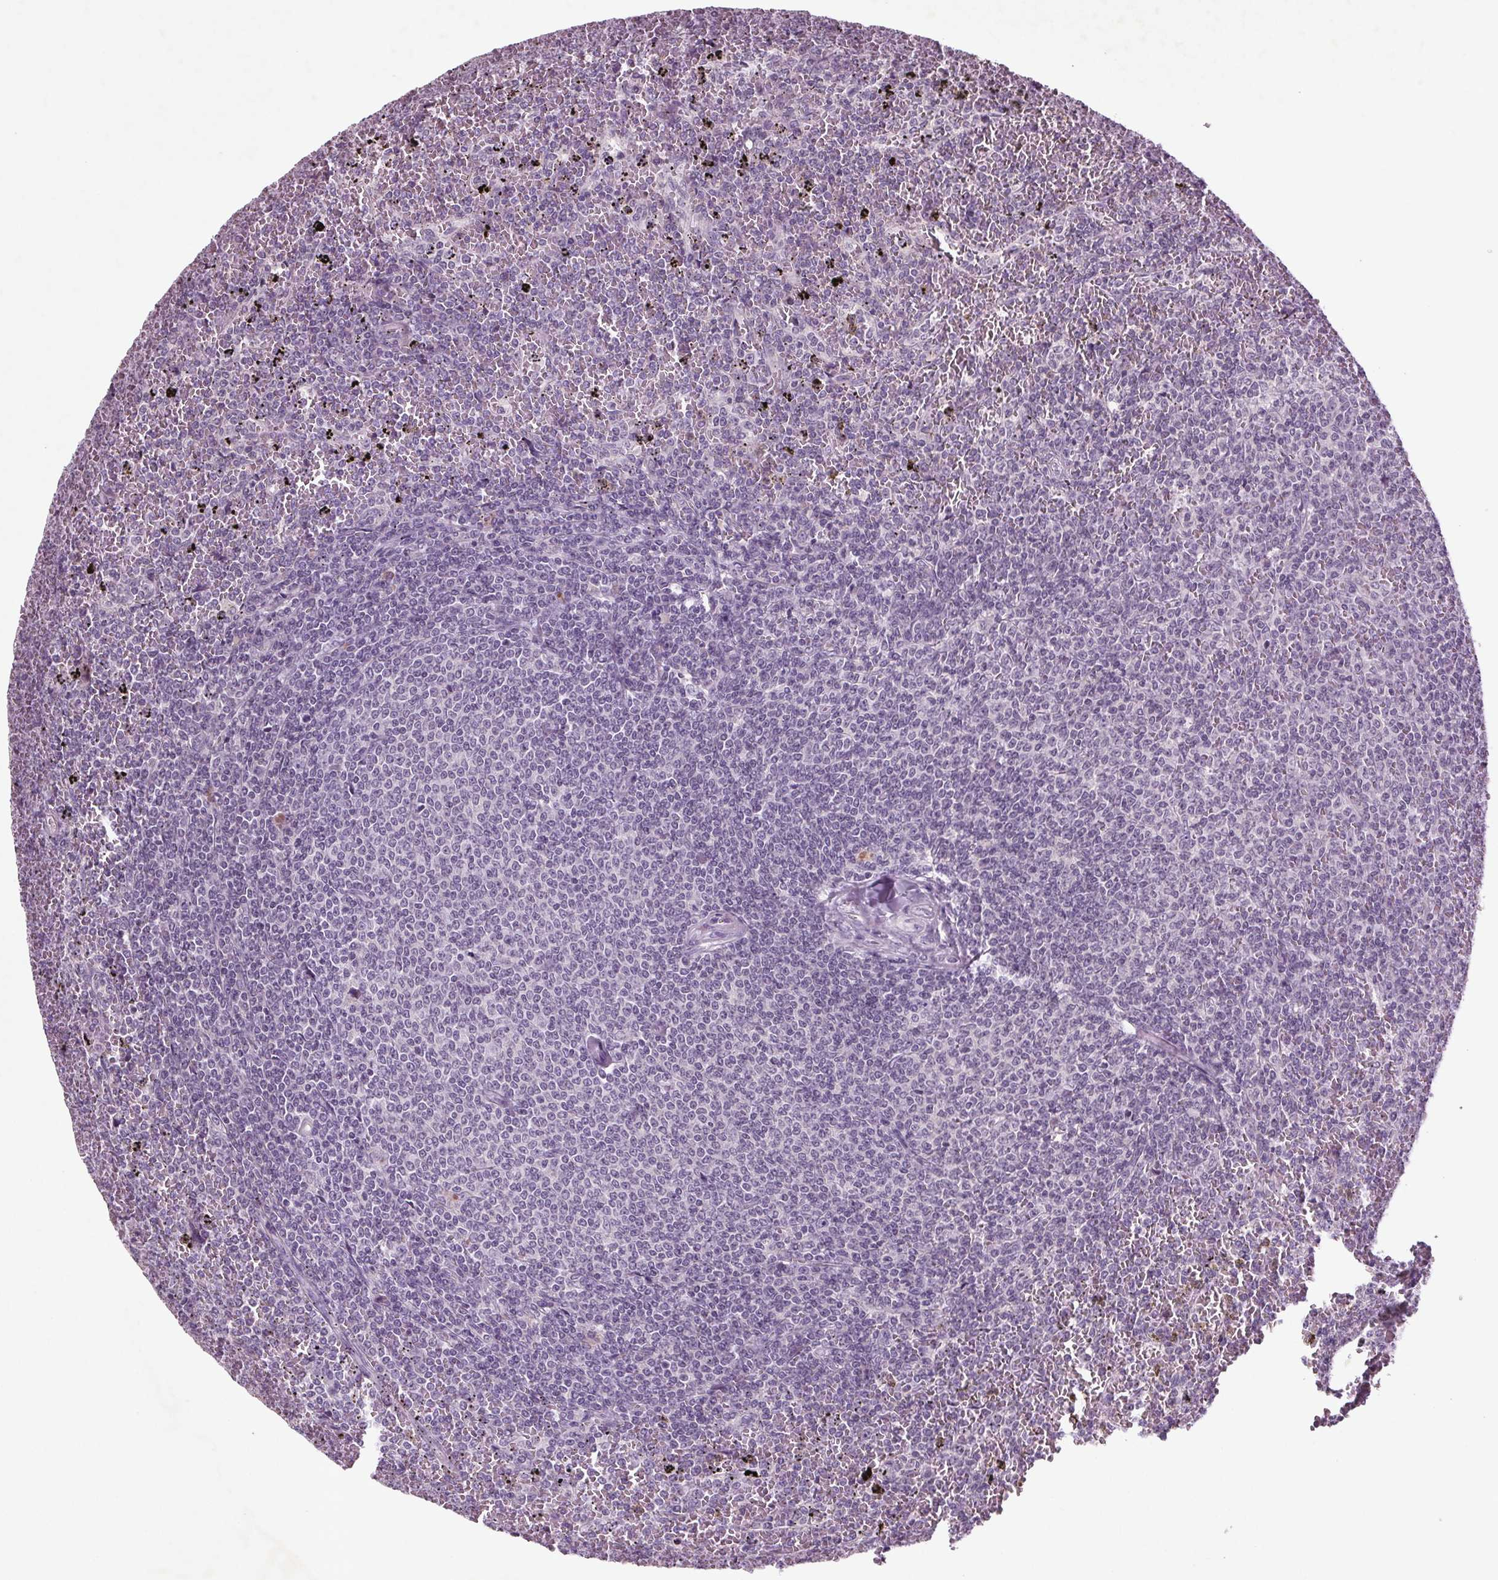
{"staining": {"intensity": "negative", "quantity": "none", "location": "none"}, "tissue": "lymphoma", "cell_type": "Tumor cells", "image_type": "cancer", "snomed": [{"axis": "morphology", "description": "Malignant lymphoma, non-Hodgkin's type, Low grade"}, {"axis": "topography", "description": "Spleen"}], "caption": "Immunohistochemistry (IHC) image of low-grade malignant lymphoma, non-Hodgkin's type stained for a protein (brown), which shows no positivity in tumor cells.", "gene": "BHLHE22", "patient": {"sex": "female", "age": 77}}